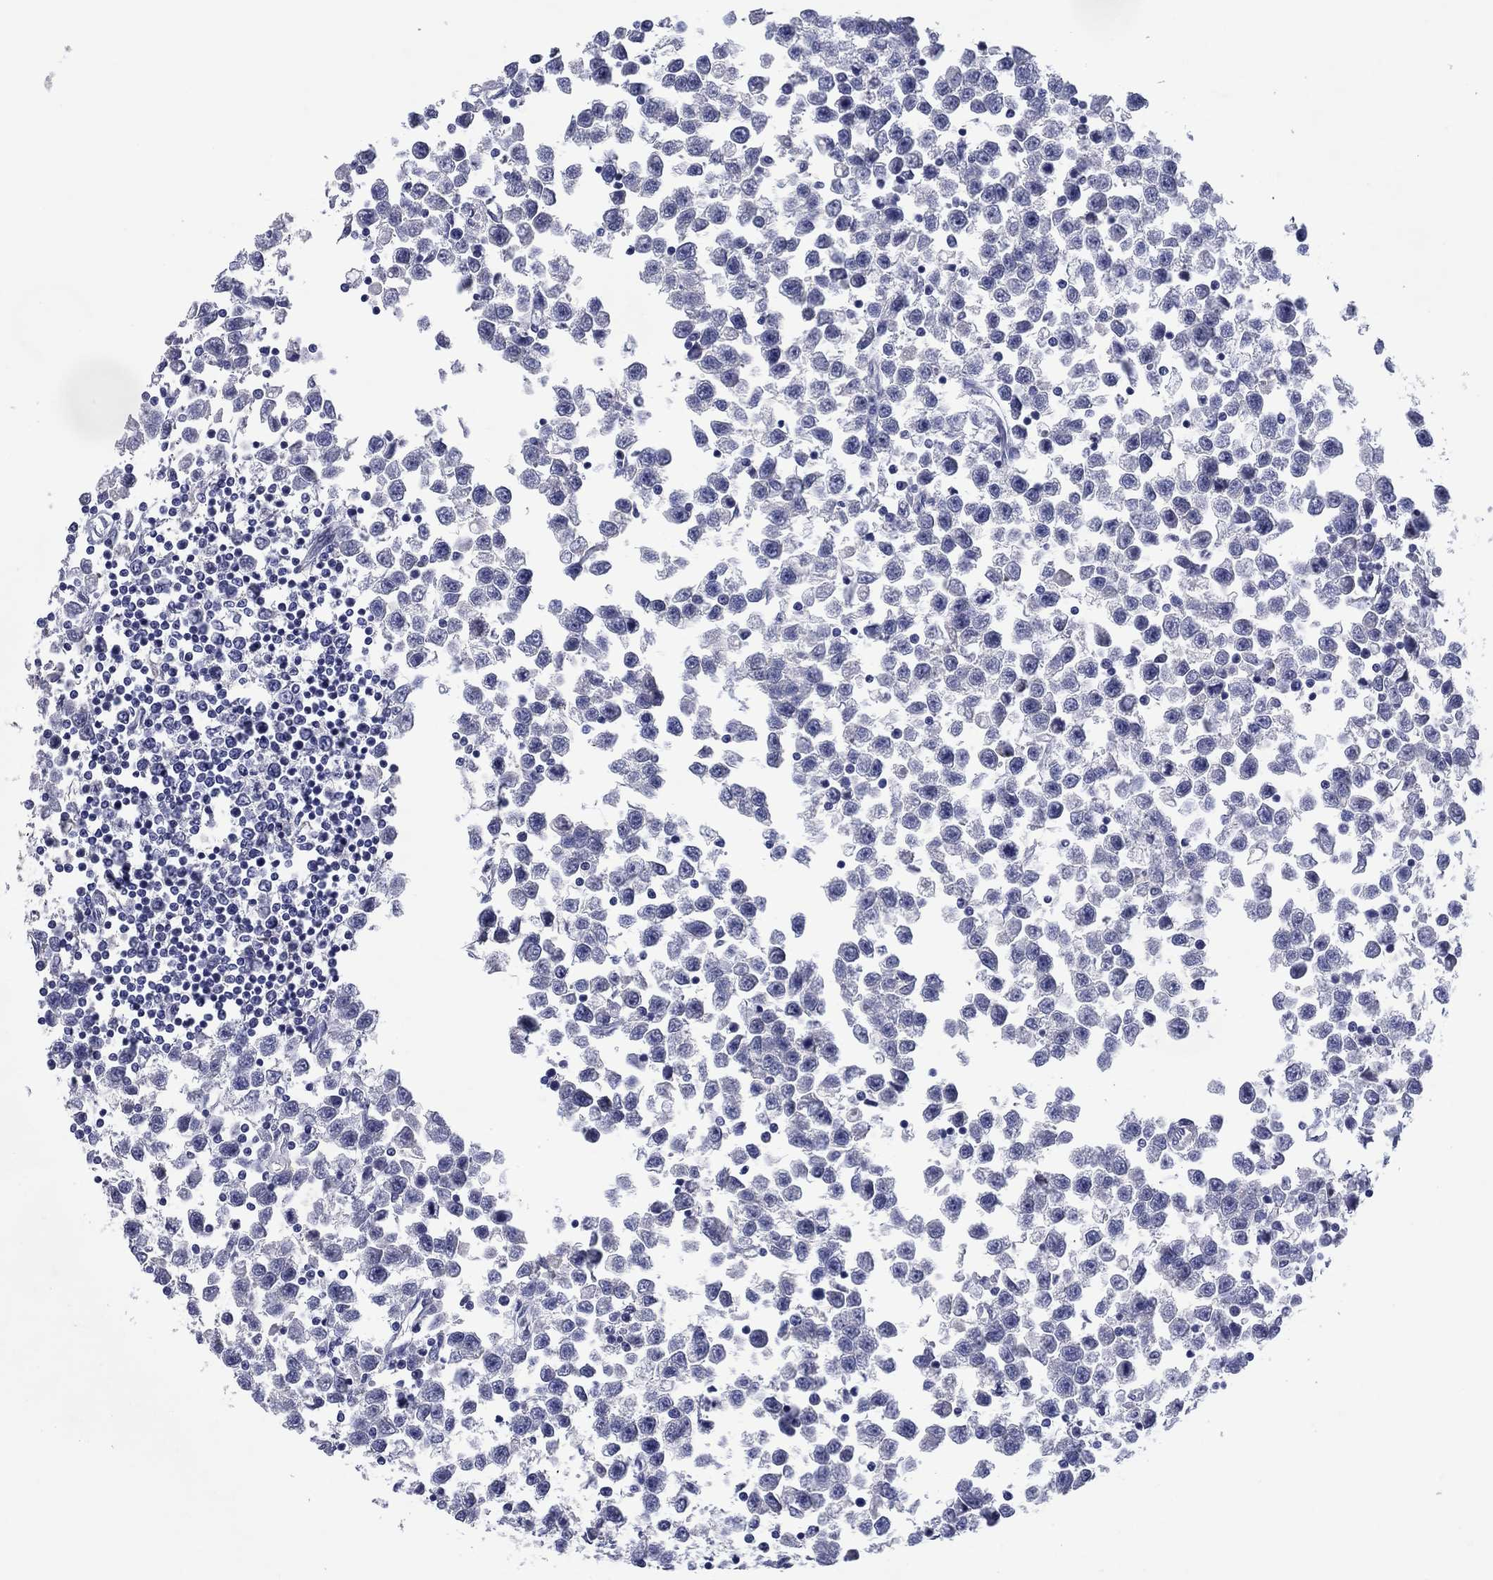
{"staining": {"intensity": "negative", "quantity": "none", "location": "none"}, "tissue": "testis cancer", "cell_type": "Tumor cells", "image_type": "cancer", "snomed": [{"axis": "morphology", "description": "Seminoma, NOS"}, {"axis": "topography", "description": "Testis"}], "caption": "This is a histopathology image of immunohistochemistry (IHC) staining of testis cancer (seminoma), which shows no expression in tumor cells.", "gene": "HDC", "patient": {"sex": "male", "age": 34}}